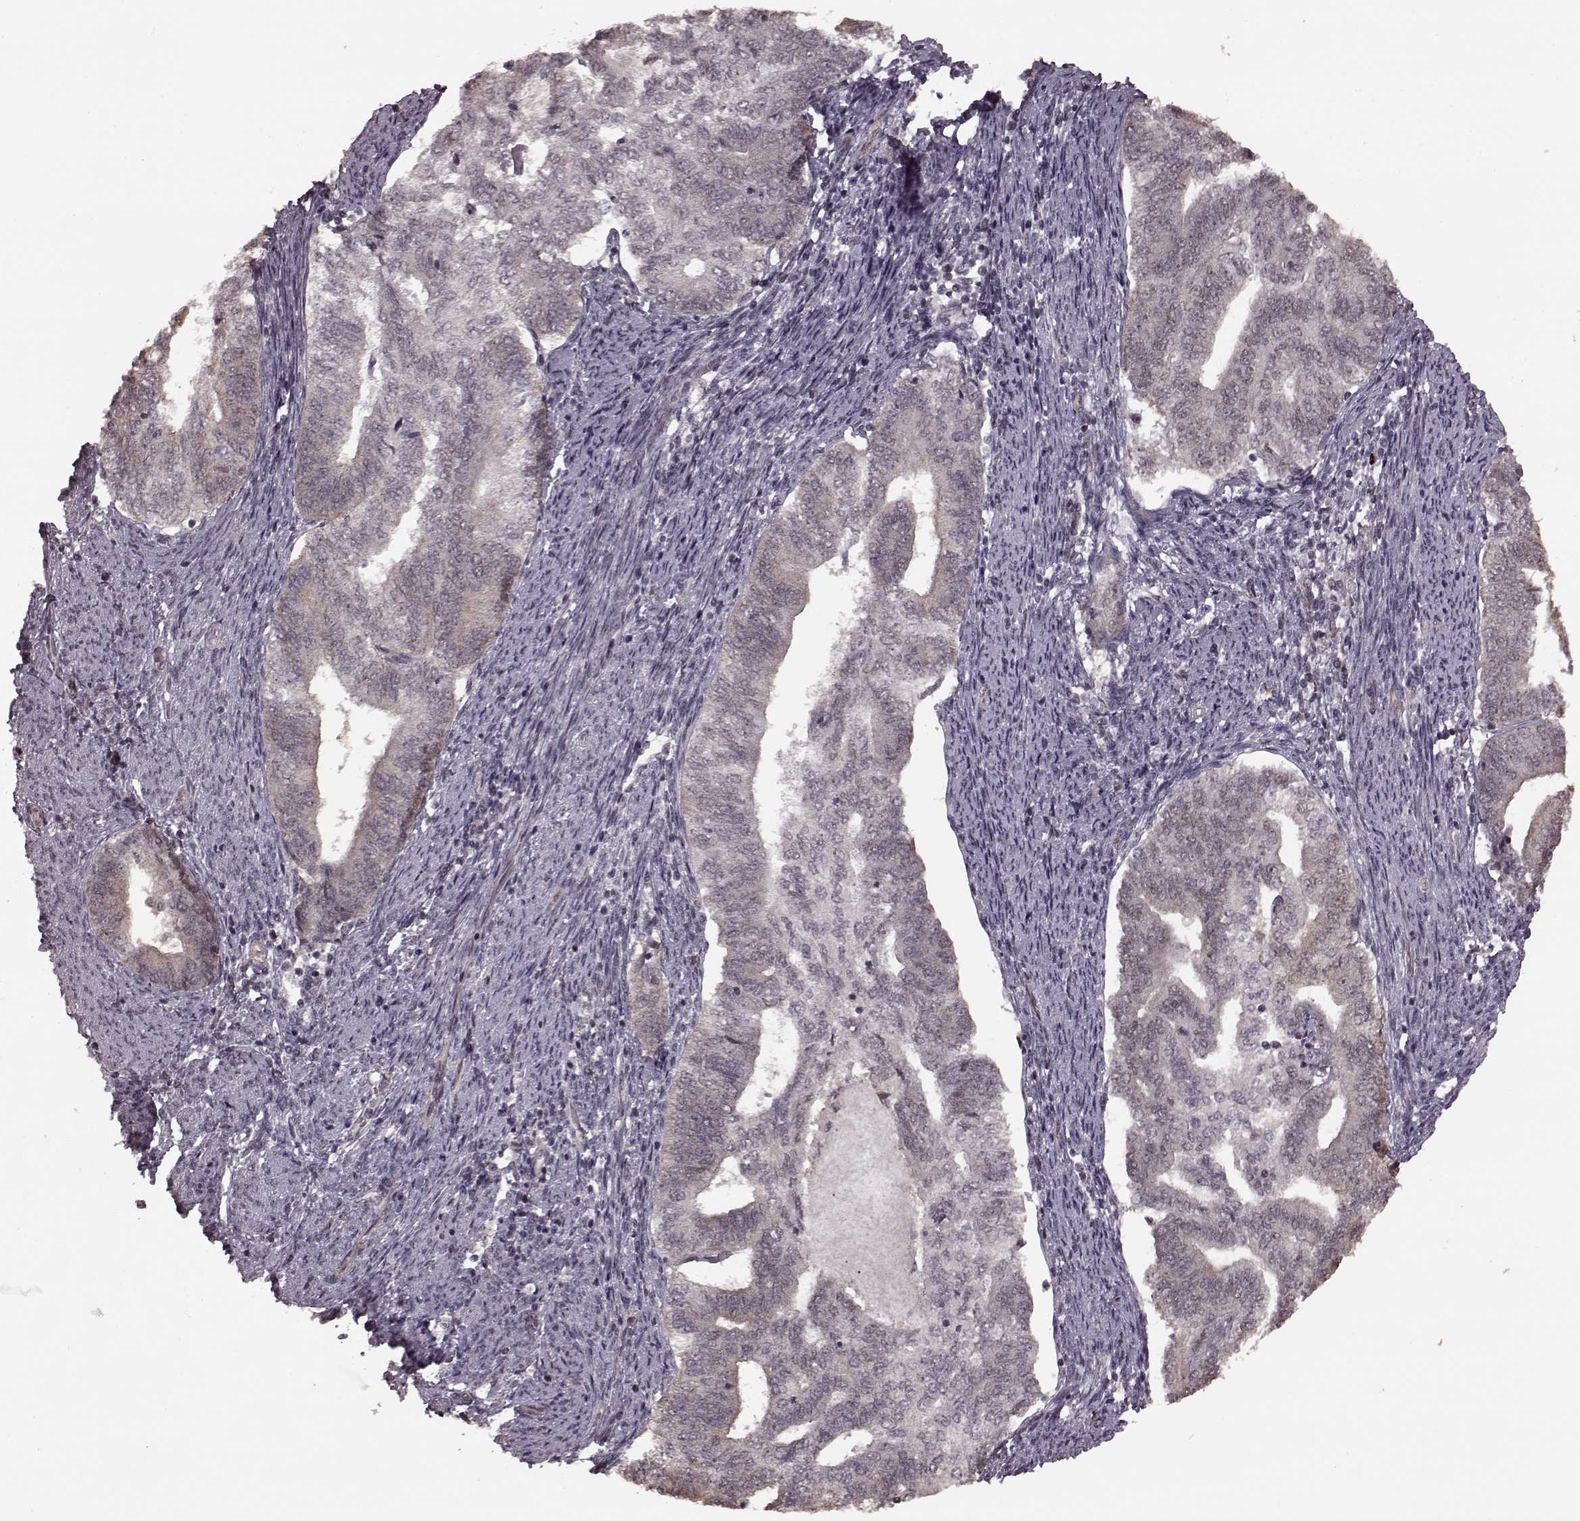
{"staining": {"intensity": "weak", "quantity": ">75%", "location": "cytoplasmic/membranous"}, "tissue": "endometrial cancer", "cell_type": "Tumor cells", "image_type": "cancer", "snomed": [{"axis": "morphology", "description": "Adenocarcinoma, NOS"}, {"axis": "topography", "description": "Endometrium"}], "caption": "Immunohistochemistry (IHC) (DAB (3,3'-diaminobenzidine)) staining of human endometrial adenocarcinoma demonstrates weak cytoplasmic/membranous protein positivity in approximately >75% of tumor cells. The protein is shown in brown color, while the nuclei are stained blue.", "gene": "PLCB4", "patient": {"sex": "female", "age": 65}}